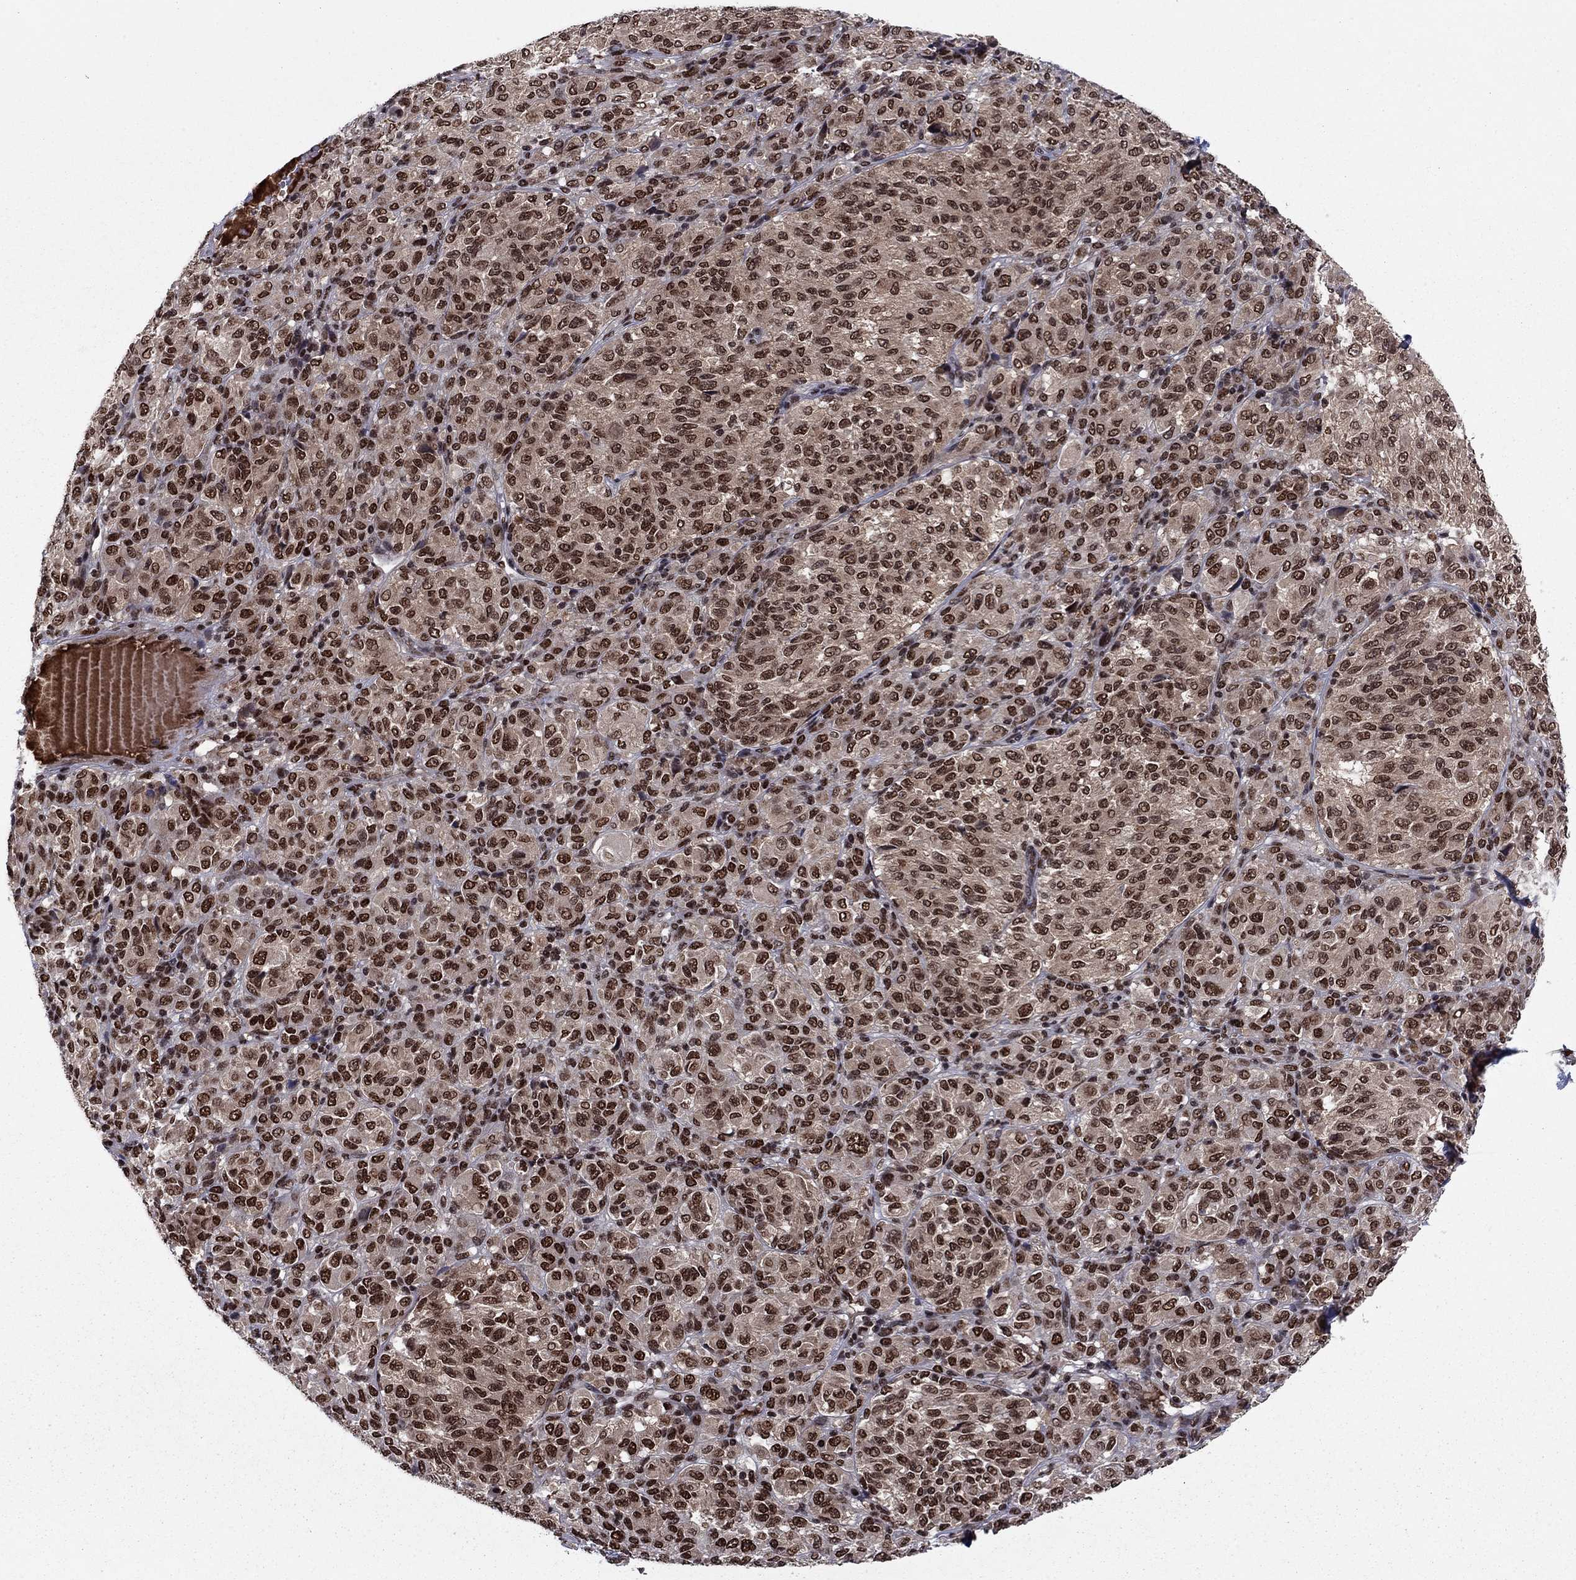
{"staining": {"intensity": "strong", "quantity": ">75%", "location": "nuclear"}, "tissue": "melanoma", "cell_type": "Tumor cells", "image_type": "cancer", "snomed": [{"axis": "morphology", "description": "Malignant melanoma, Metastatic site"}, {"axis": "topography", "description": "Brain"}], "caption": "High-power microscopy captured an immunohistochemistry photomicrograph of malignant melanoma (metastatic site), revealing strong nuclear positivity in about >75% of tumor cells. The staining is performed using DAB (3,3'-diaminobenzidine) brown chromogen to label protein expression. The nuclei are counter-stained blue using hematoxylin.", "gene": "USP54", "patient": {"sex": "female", "age": 56}}